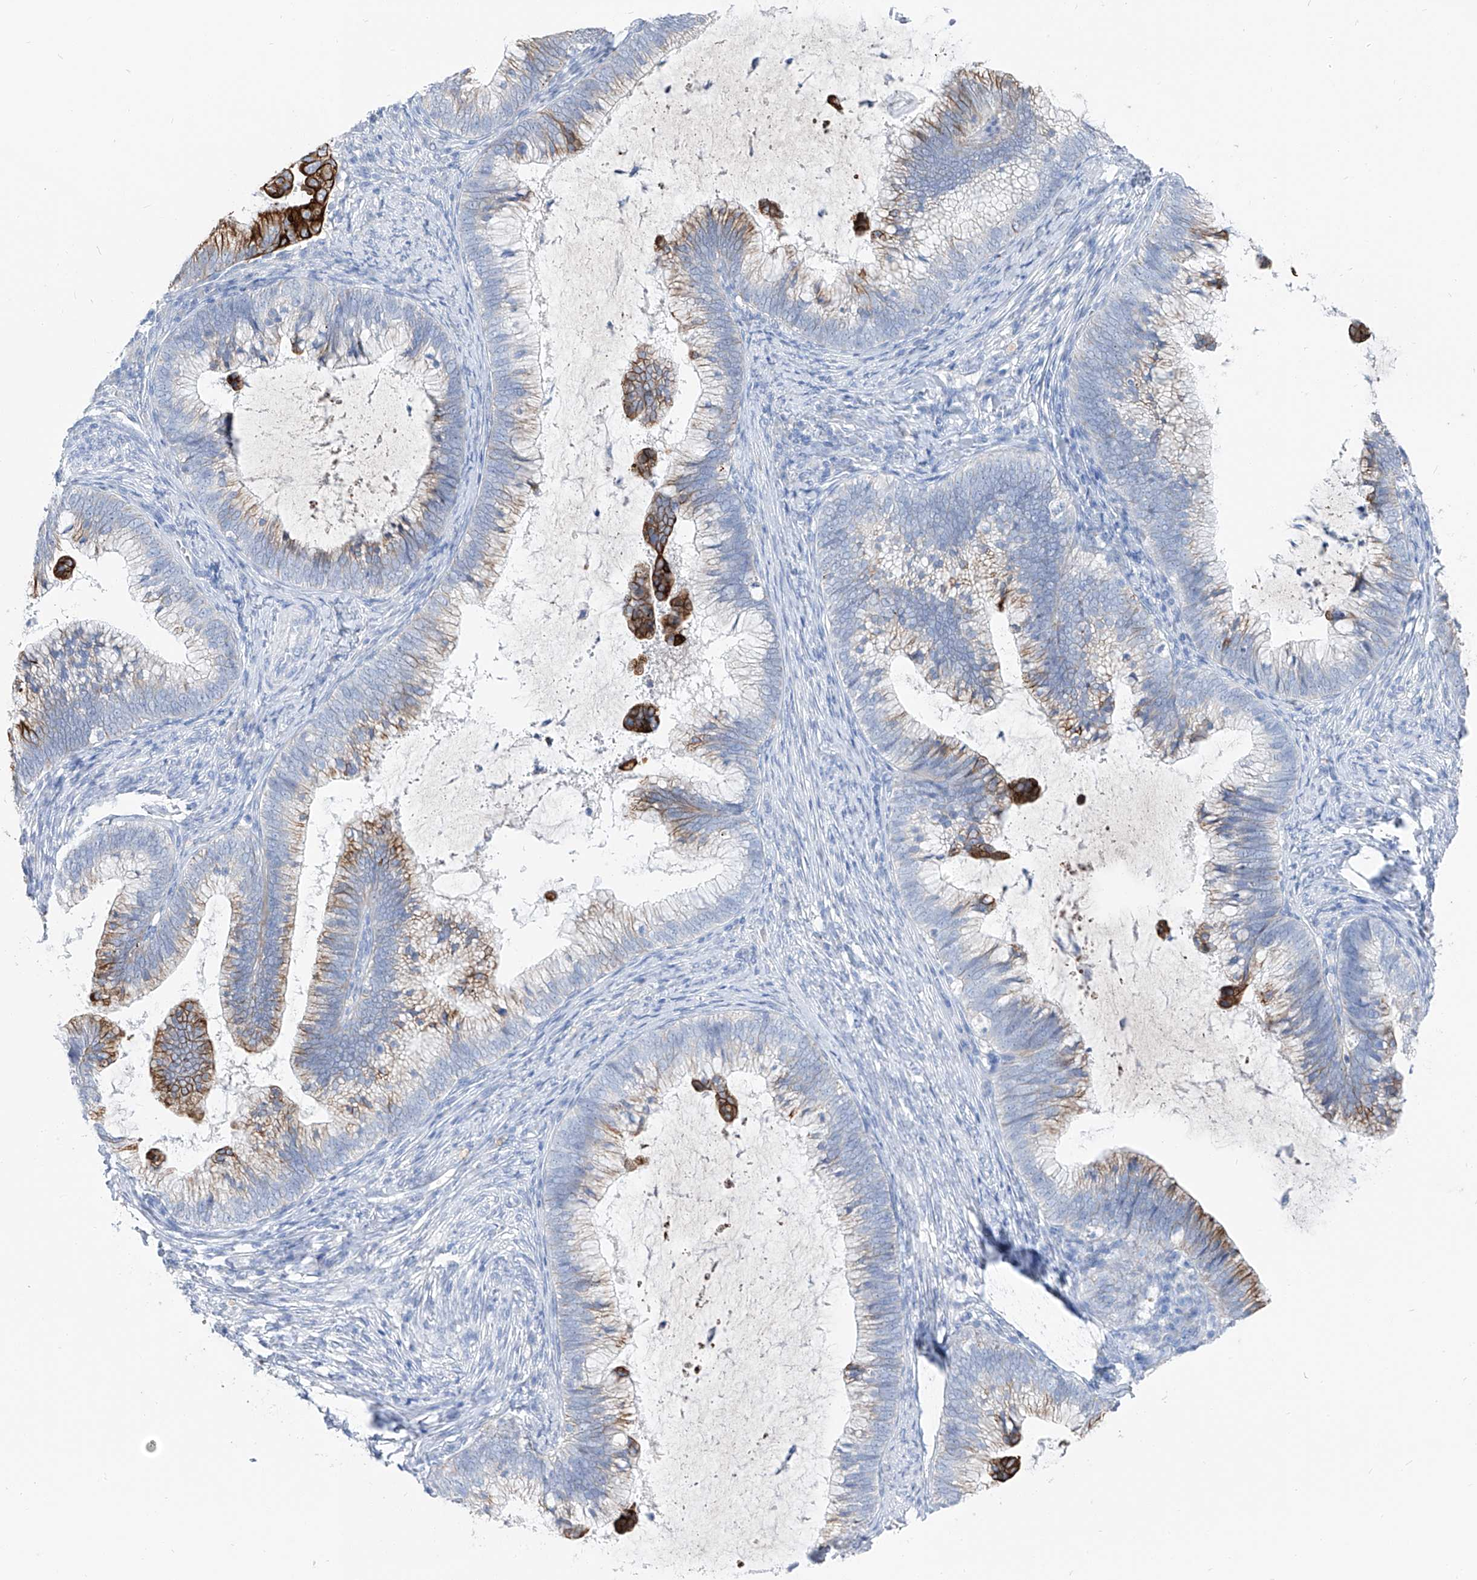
{"staining": {"intensity": "strong", "quantity": "<25%", "location": "cytoplasmic/membranous"}, "tissue": "cervical cancer", "cell_type": "Tumor cells", "image_type": "cancer", "snomed": [{"axis": "morphology", "description": "Adenocarcinoma, NOS"}, {"axis": "topography", "description": "Cervix"}], "caption": "The immunohistochemical stain shows strong cytoplasmic/membranous positivity in tumor cells of cervical cancer (adenocarcinoma) tissue.", "gene": "FRS3", "patient": {"sex": "female", "age": 36}}